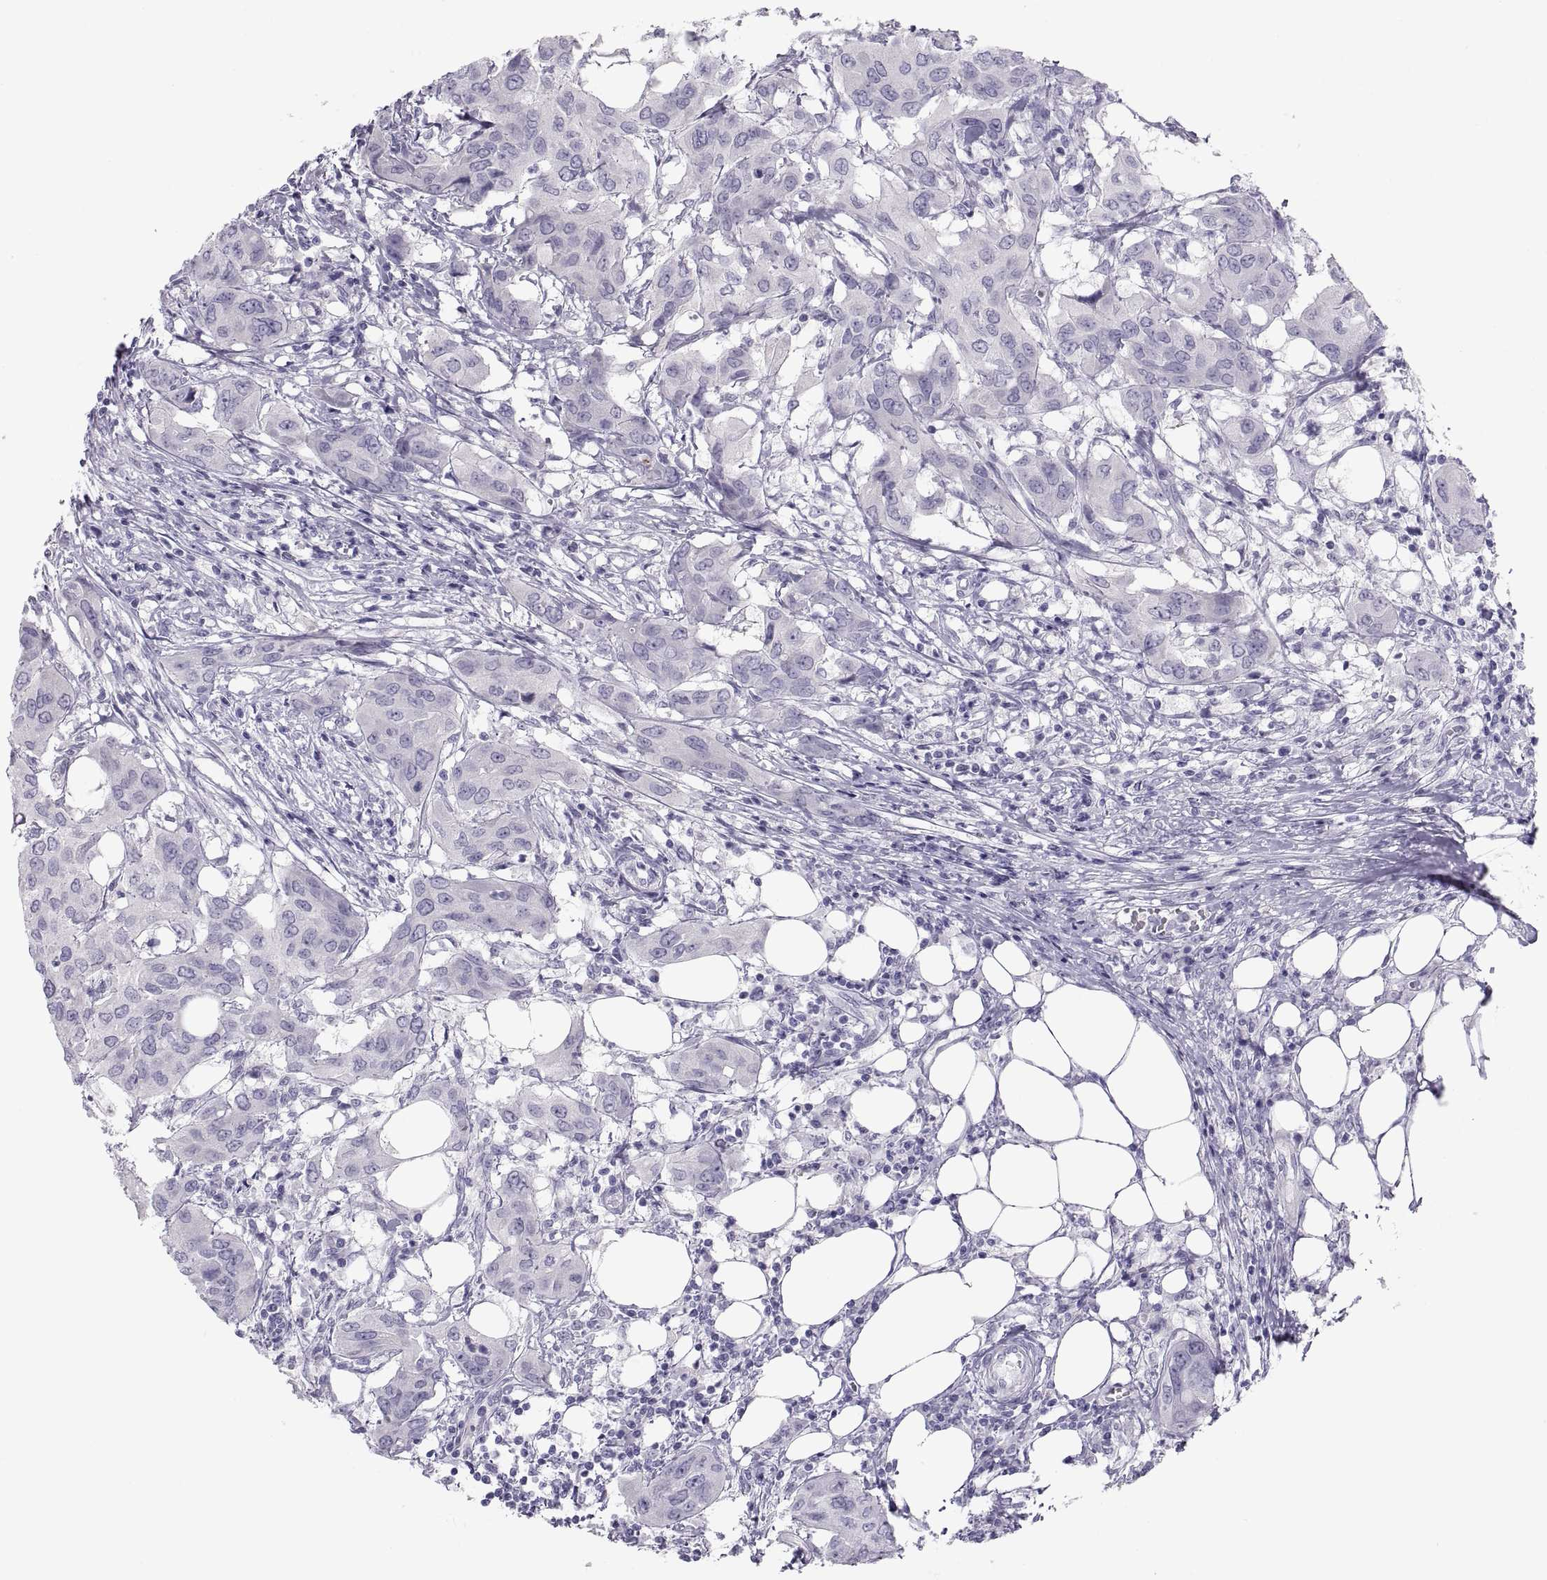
{"staining": {"intensity": "negative", "quantity": "none", "location": "none"}, "tissue": "urothelial cancer", "cell_type": "Tumor cells", "image_type": "cancer", "snomed": [{"axis": "morphology", "description": "Urothelial carcinoma, NOS"}, {"axis": "morphology", "description": "Urothelial carcinoma, High grade"}, {"axis": "topography", "description": "Urinary bladder"}], "caption": "Tumor cells are negative for brown protein staining in urothelial carcinoma (high-grade). (Stains: DAB (3,3'-diaminobenzidine) immunohistochemistry with hematoxylin counter stain, Microscopy: brightfield microscopy at high magnification).", "gene": "MAGEB2", "patient": {"sex": "male", "age": 63}}